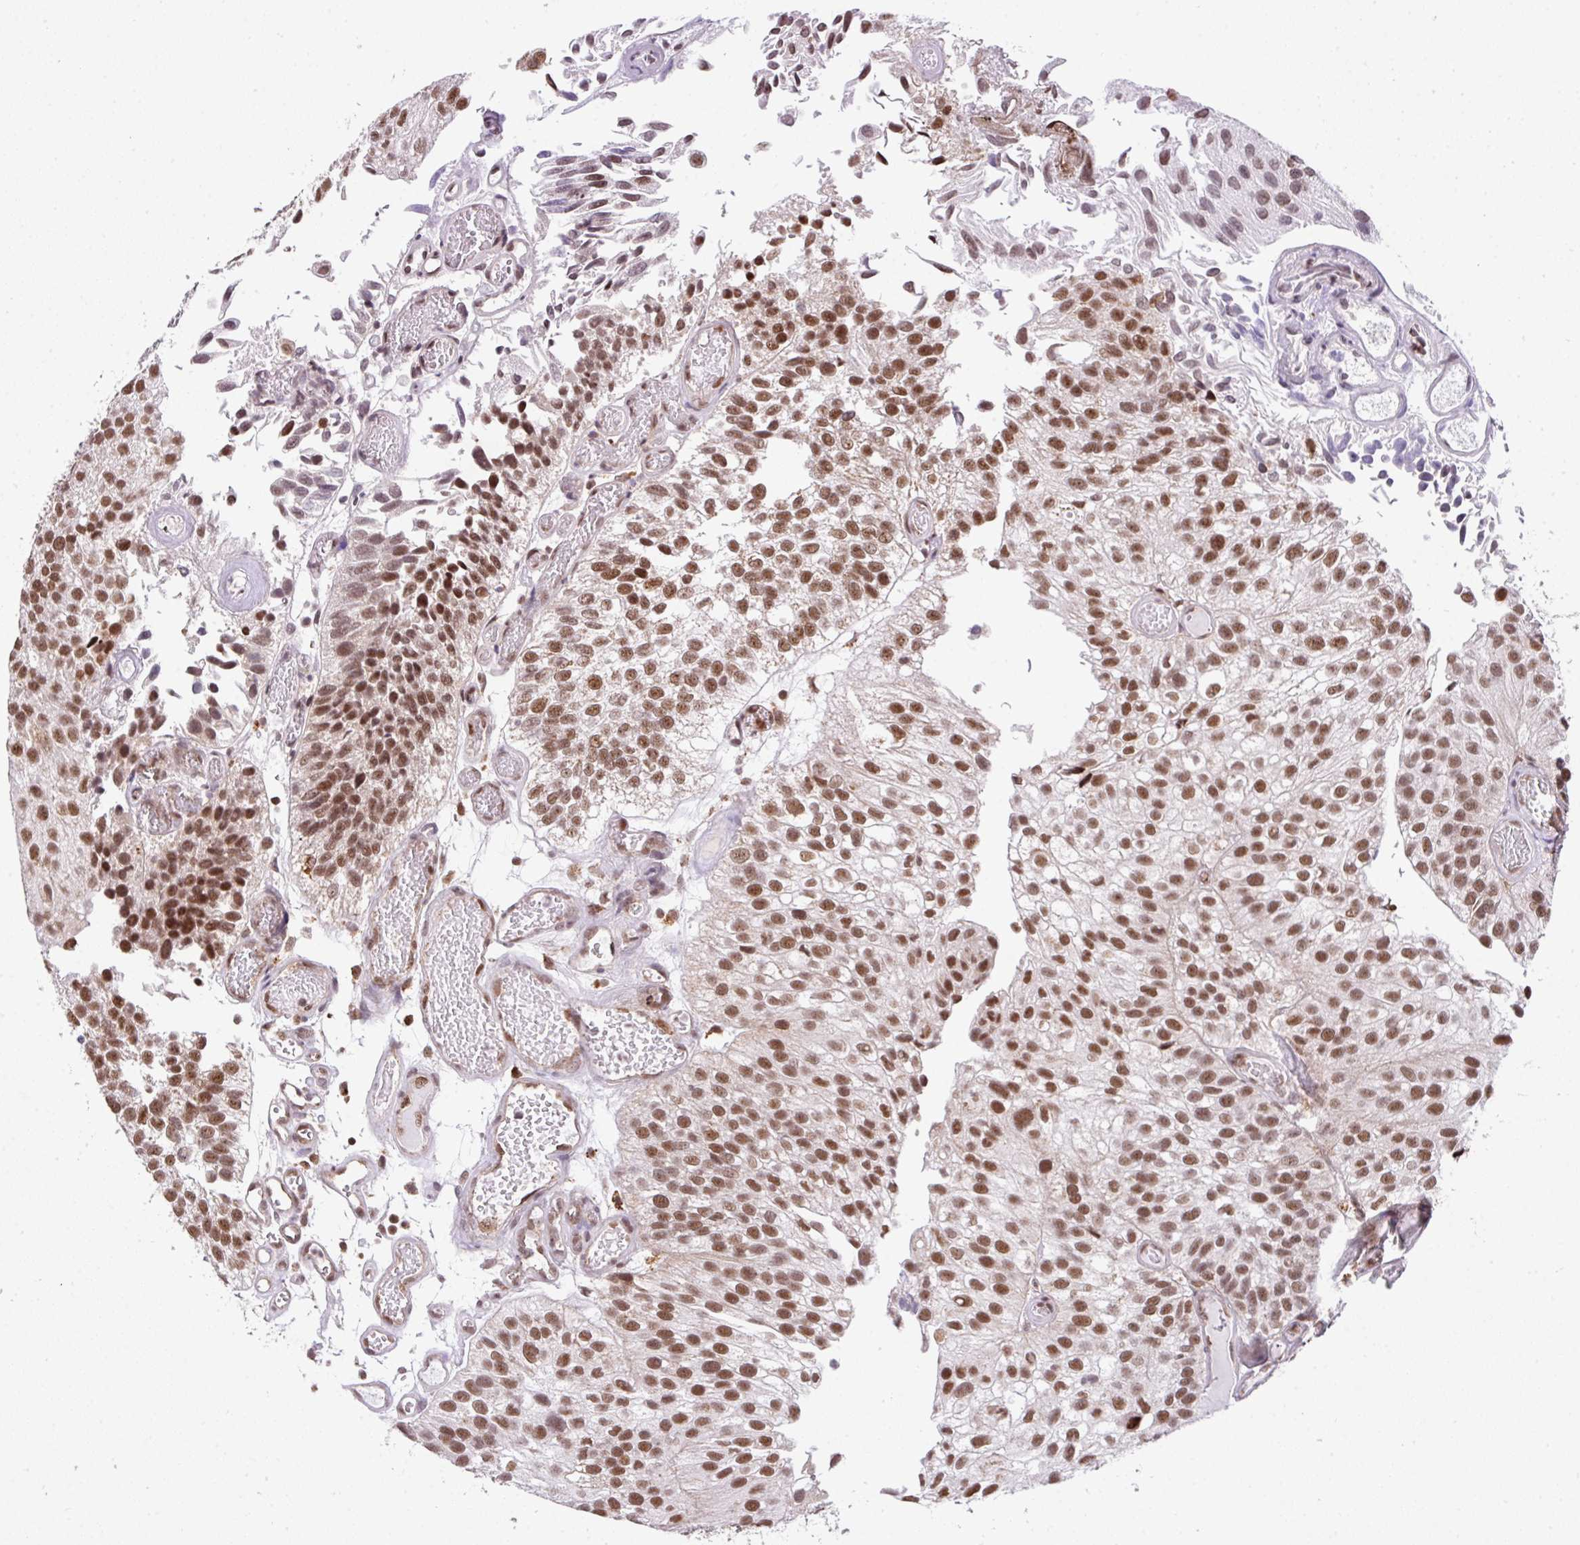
{"staining": {"intensity": "moderate", "quantity": ">75%", "location": "nuclear"}, "tissue": "urothelial cancer", "cell_type": "Tumor cells", "image_type": "cancer", "snomed": [{"axis": "morphology", "description": "Urothelial carcinoma, NOS"}, {"axis": "topography", "description": "Urinary bladder"}], "caption": "Protein staining of urothelial cancer tissue reveals moderate nuclear expression in about >75% of tumor cells.", "gene": "PLK1", "patient": {"sex": "male", "age": 87}}